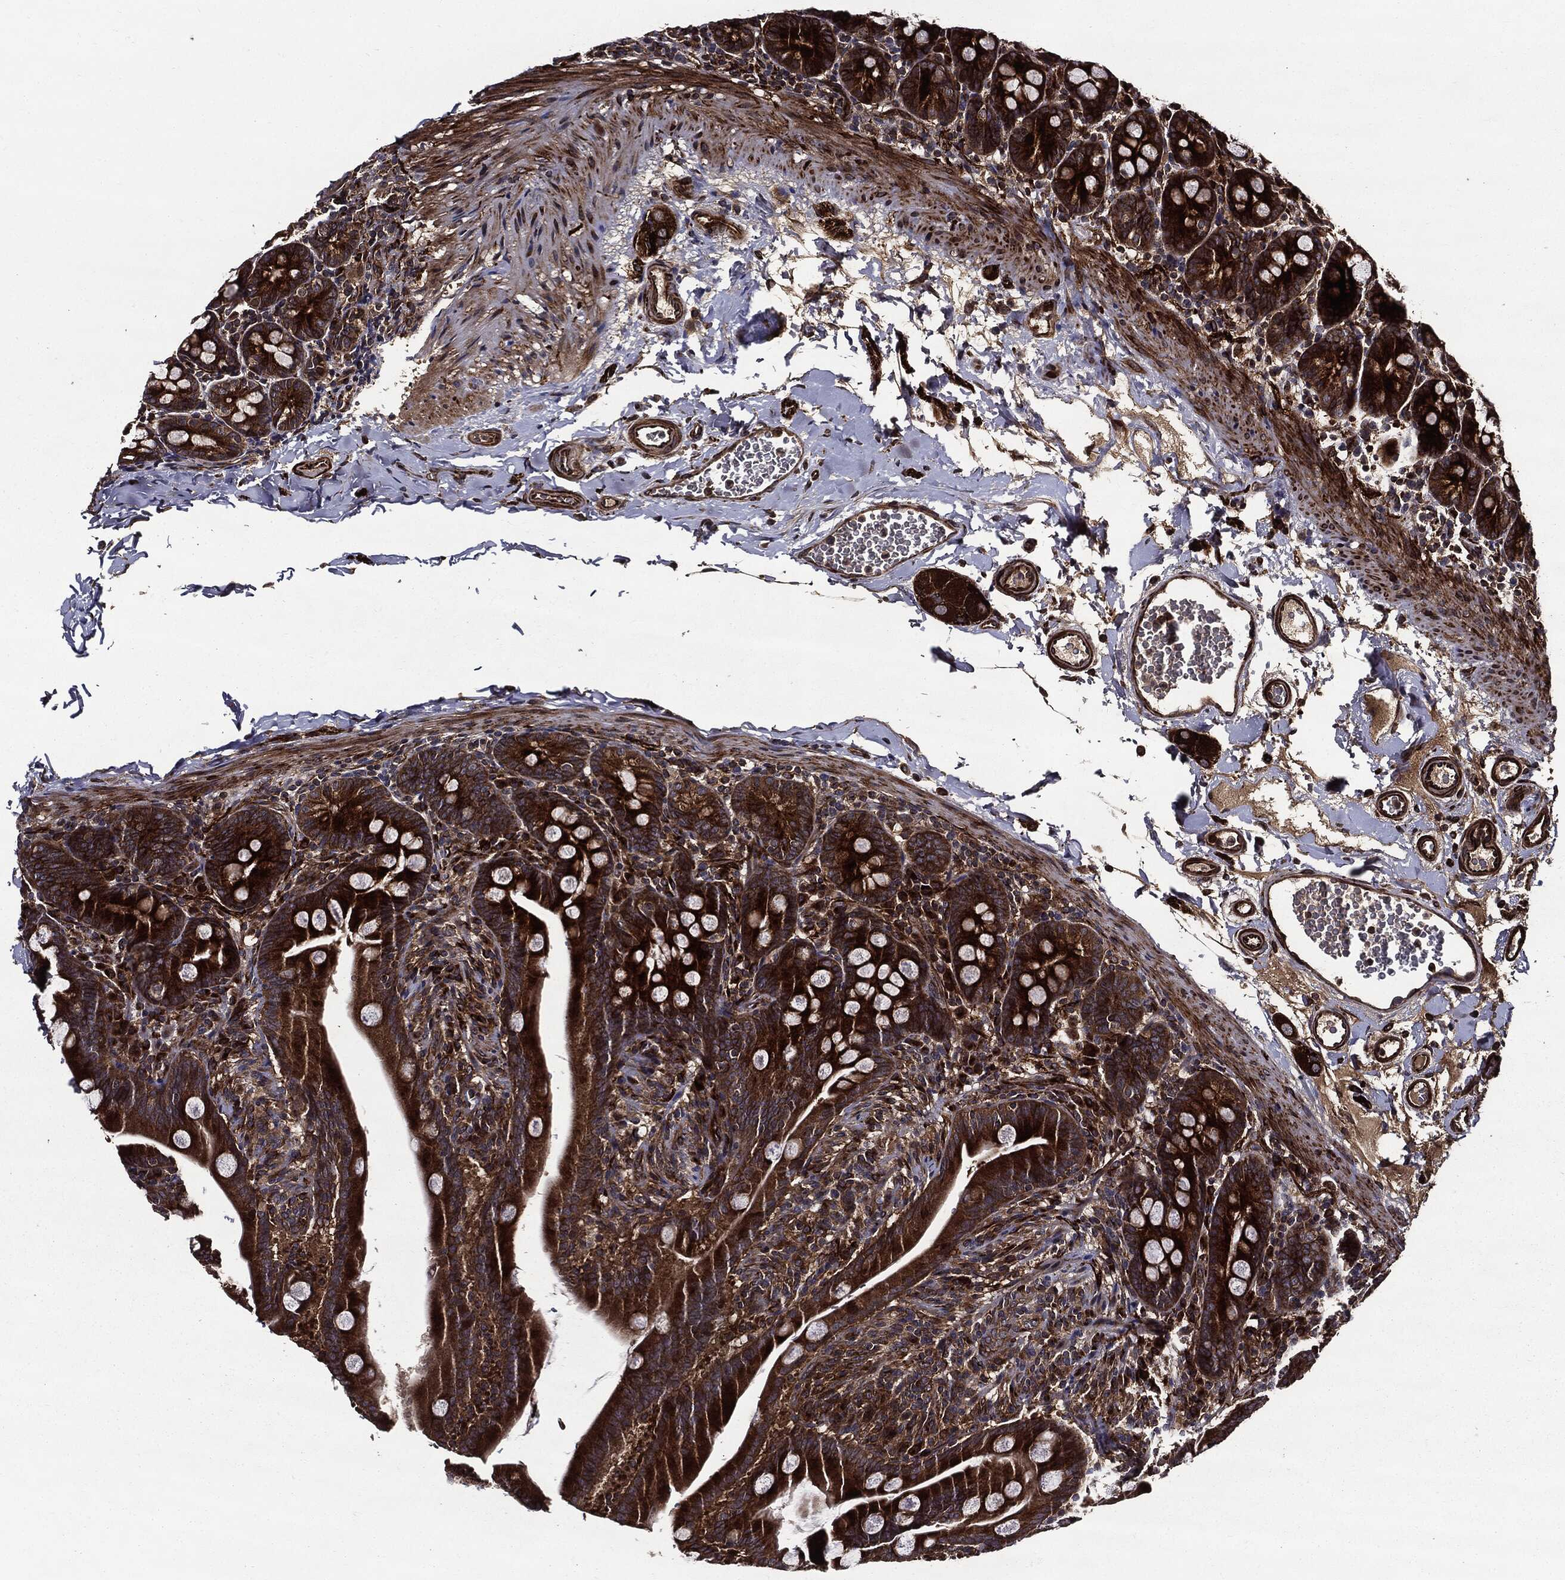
{"staining": {"intensity": "strong", "quantity": ">75%", "location": "cytoplasmic/membranous"}, "tissue": "small intestine", "cell_type": "Glandular cells", "image_type": "normal", "snomed": [{"axis": "morphology", "description": "Normal tissue, NOS"}, {"axis": "topography", "description": "Small intestine"}], "caption": "Brown immunohistochemical staining in normal small intestine exhibits strong cytoplasmic/membranous expression in approximately >75% of glandular cells. (DAB IHC with brightfield microscopy, high magnification).", "gene": "HTT", "patient": {"sex": "female", "age": 44}}